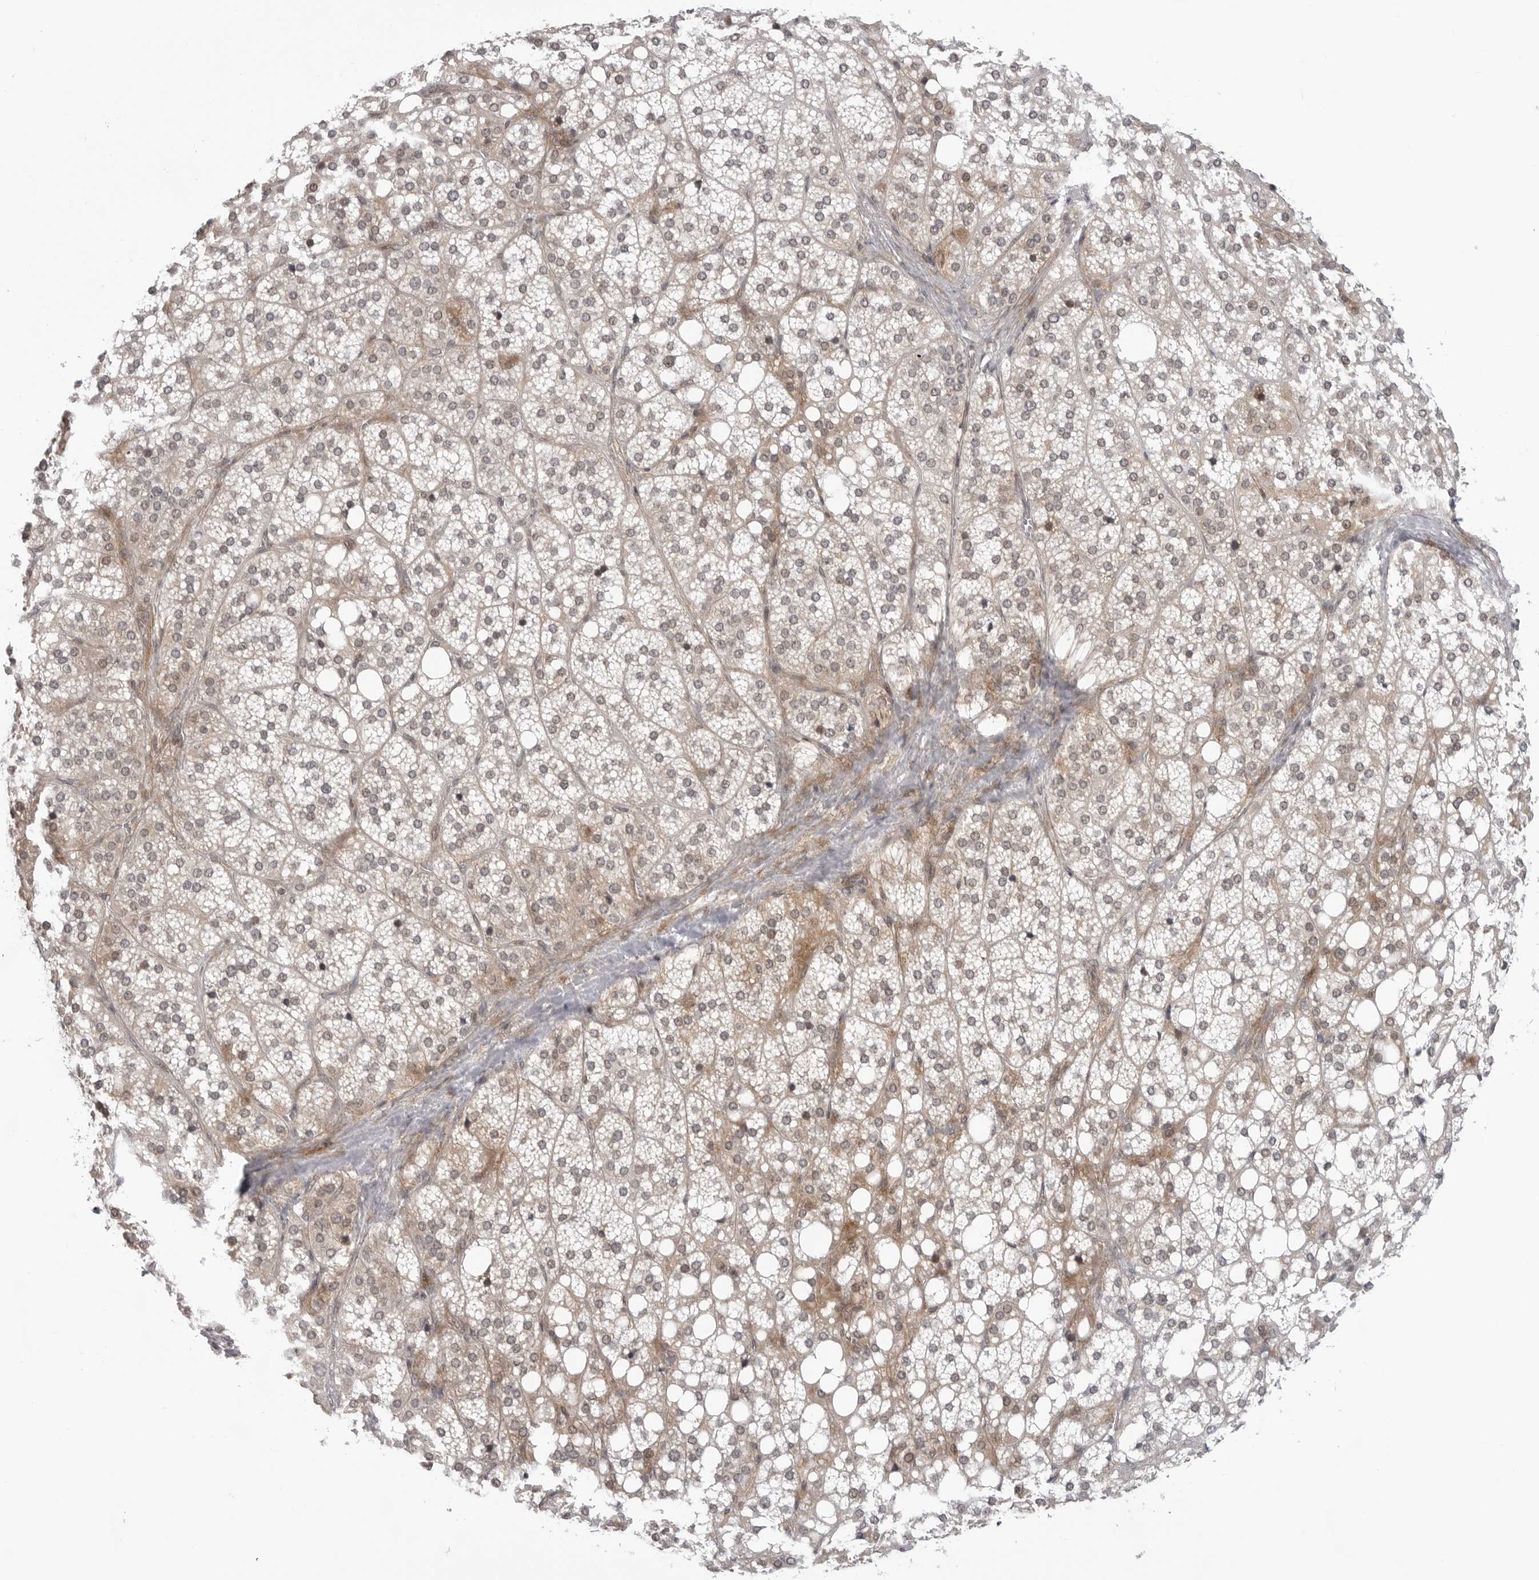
{"staining": {"intensity": "moderate", "quantity": "25%-75%", "location": "cytoplasmic/membranous"}, "tissue": "adrenal gland", "cell_type": "Glandular cells", "image_type": "normal", "snomed": [{"axis": "morphology", "description": "Normal tissue, NOS"}, {"axis": "topography", "description": "Adrenal gland"}], "caption": "This micrograph shows immunohistochemistry (IHC) staining of benign adrenal gland, with medium moderate cytoplasmic/membranous staining in approximately 25%-75% of glandular cells.", "gene": "ADAMTS5", "patient": {"sex": "female", "age": 59}}